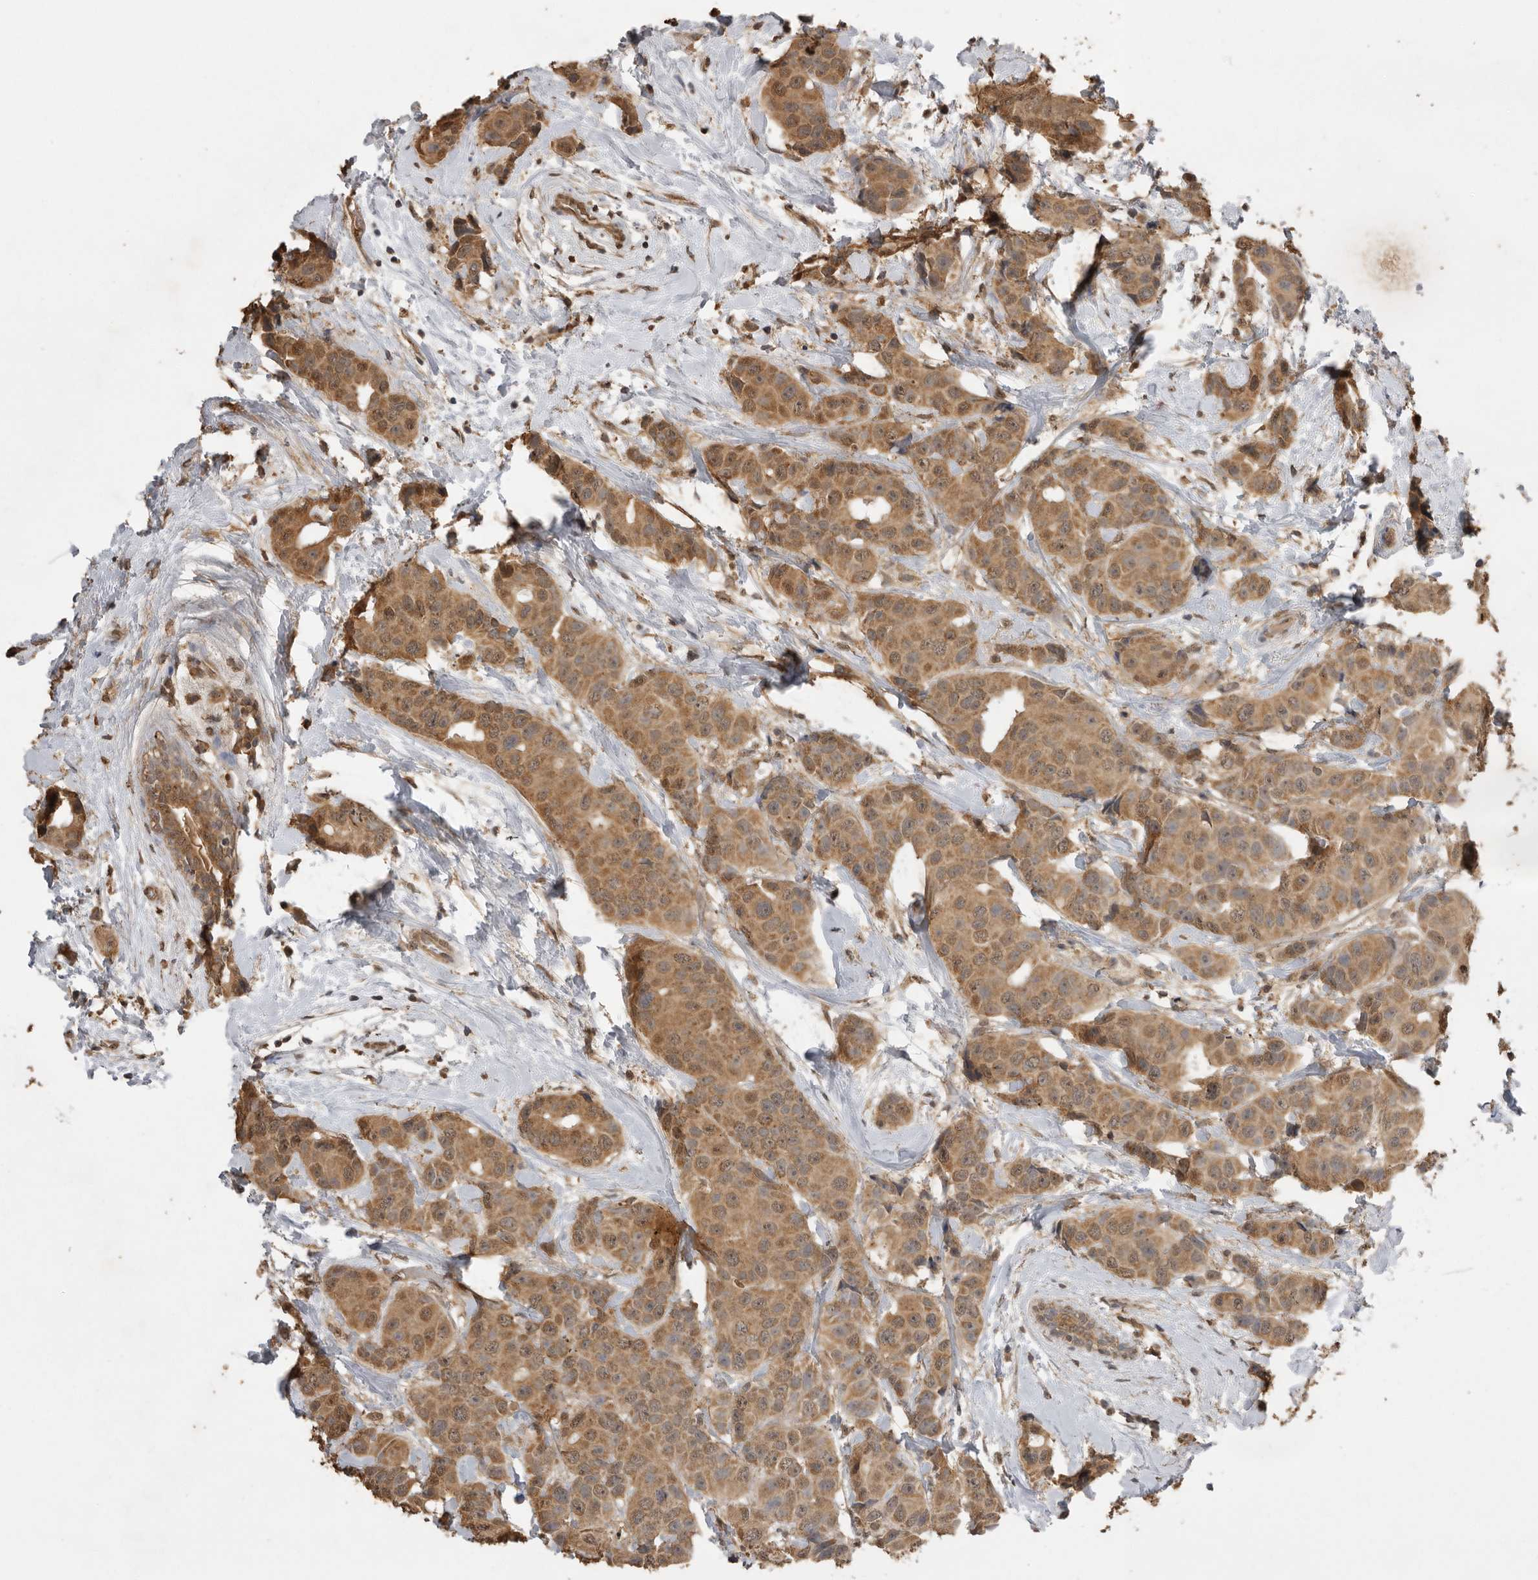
{"staining": {"intensity": "moderate", "quantity": ">75%", "location": "cytoplasmic/membranous"}, "tissue": "breast cancer", "cell_type": "Tumor cells", "image_type": "cancer", "snomed": [{"axis": "morphology", "description": "Normal tissue, NOS"}, {"axis": "morphology", "description": "Duct carcinoma"}, {"axis": "topography", "description": "Breast"}], "caption": "Immunohistochemical staining of human breast cancer (infiltrating ductal carcinoma) demonstrates medium levels of moderate cytoplasmic/membranous protein expression in about >75% of tumor cells.", "gene": "JAG2", "patient": {"sex": "female", "age": 39}}